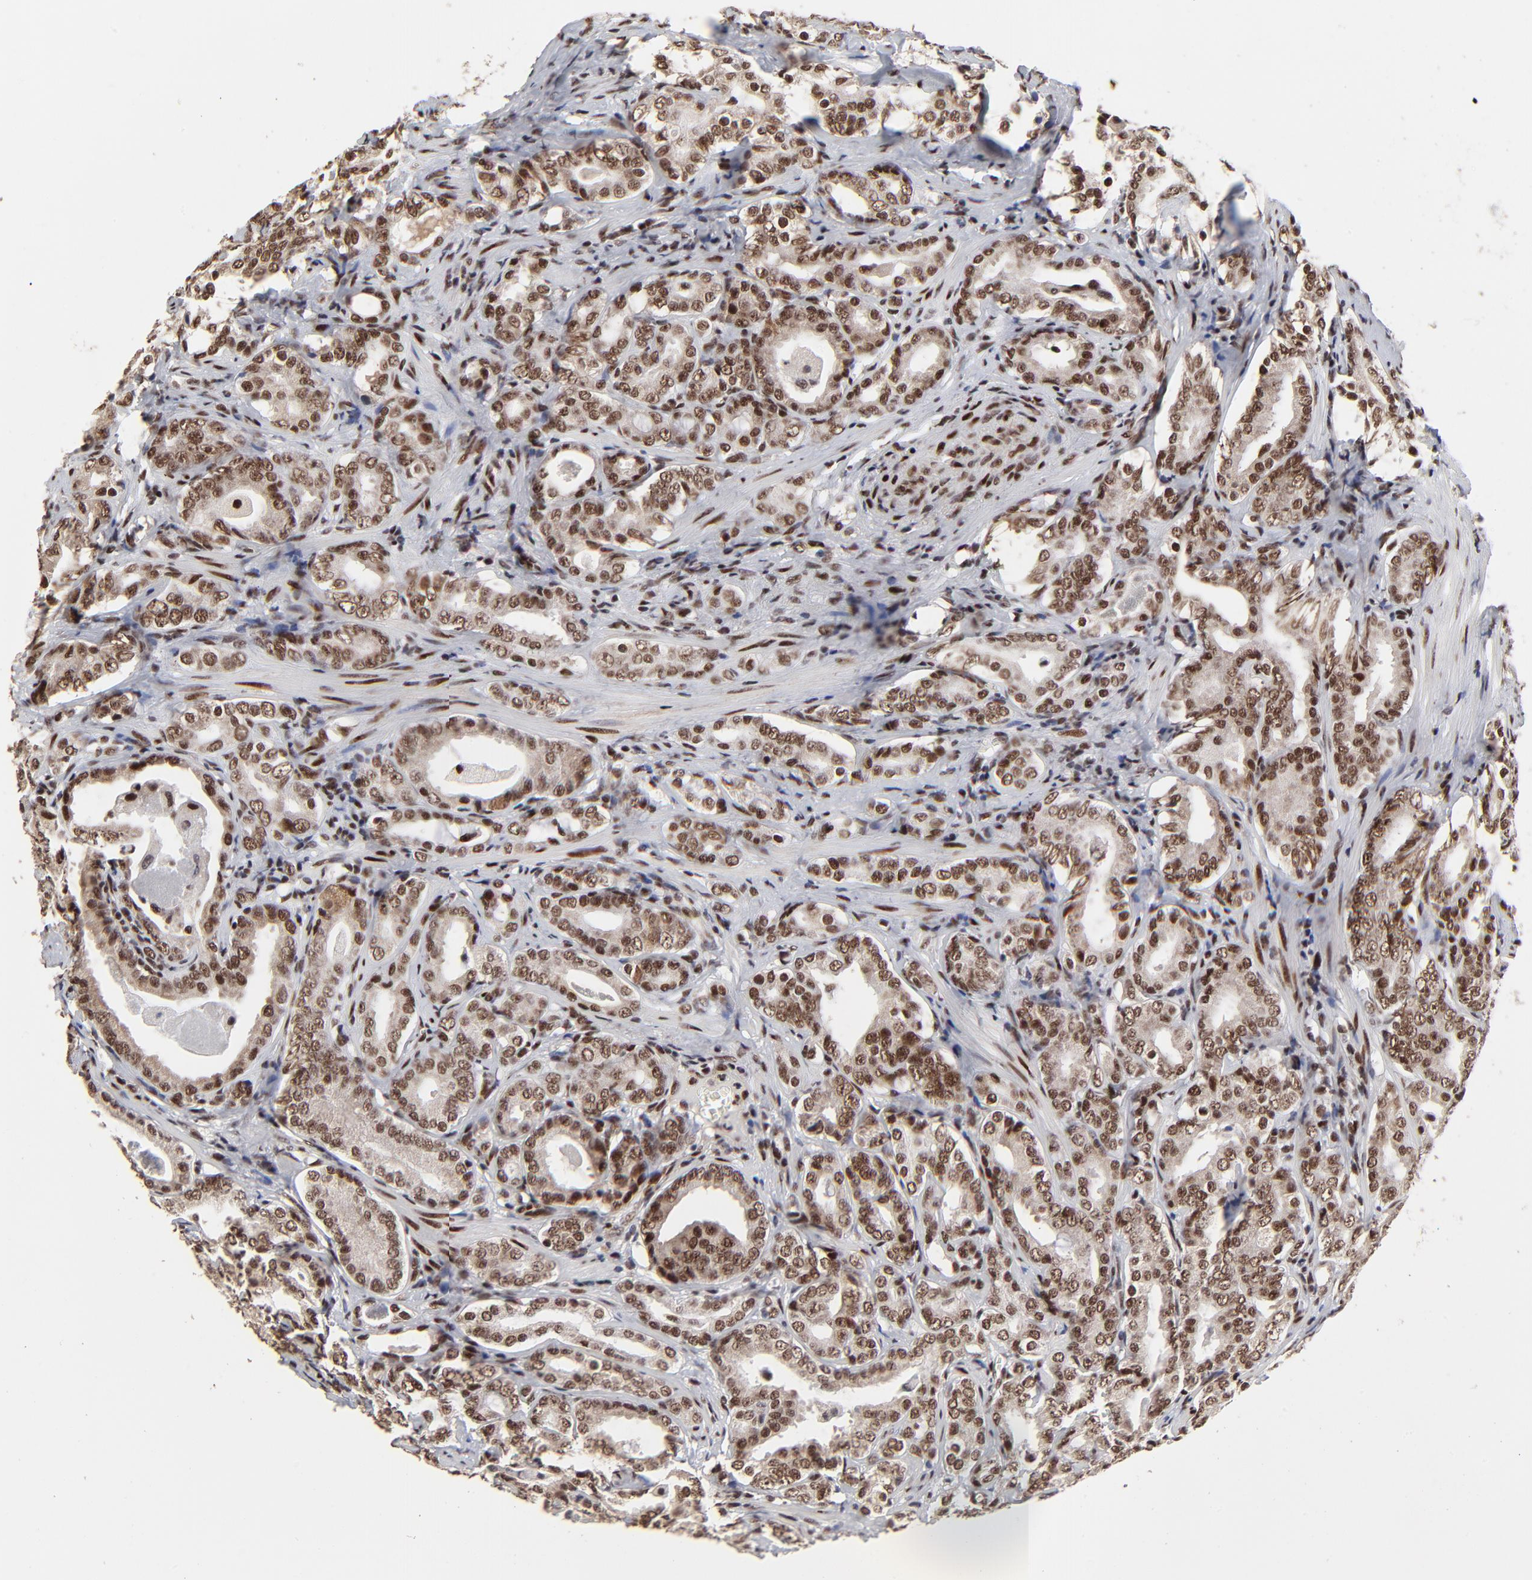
{"staining": {"intensity": "moderate", "quantity": ">75%", "location": "nuclear"}, "tissue": "prostate cancer", "cell_type": "Tumor cells", "image_type": "cancer", "snomed": [{"axis": "morphology", "description": "Adenocarcinoma, Low grade"}, {"axis": "topography", "description": "Prostate"}], "caption": "Moderate nuclear expression for a protein is seen in approximately >75% of tumor cells of prostate cancer (low-grade adenocarcinoma) using immunohistochemistry.", "gene": "RBM22", "patient": {"sex": "male", "age": 59}}